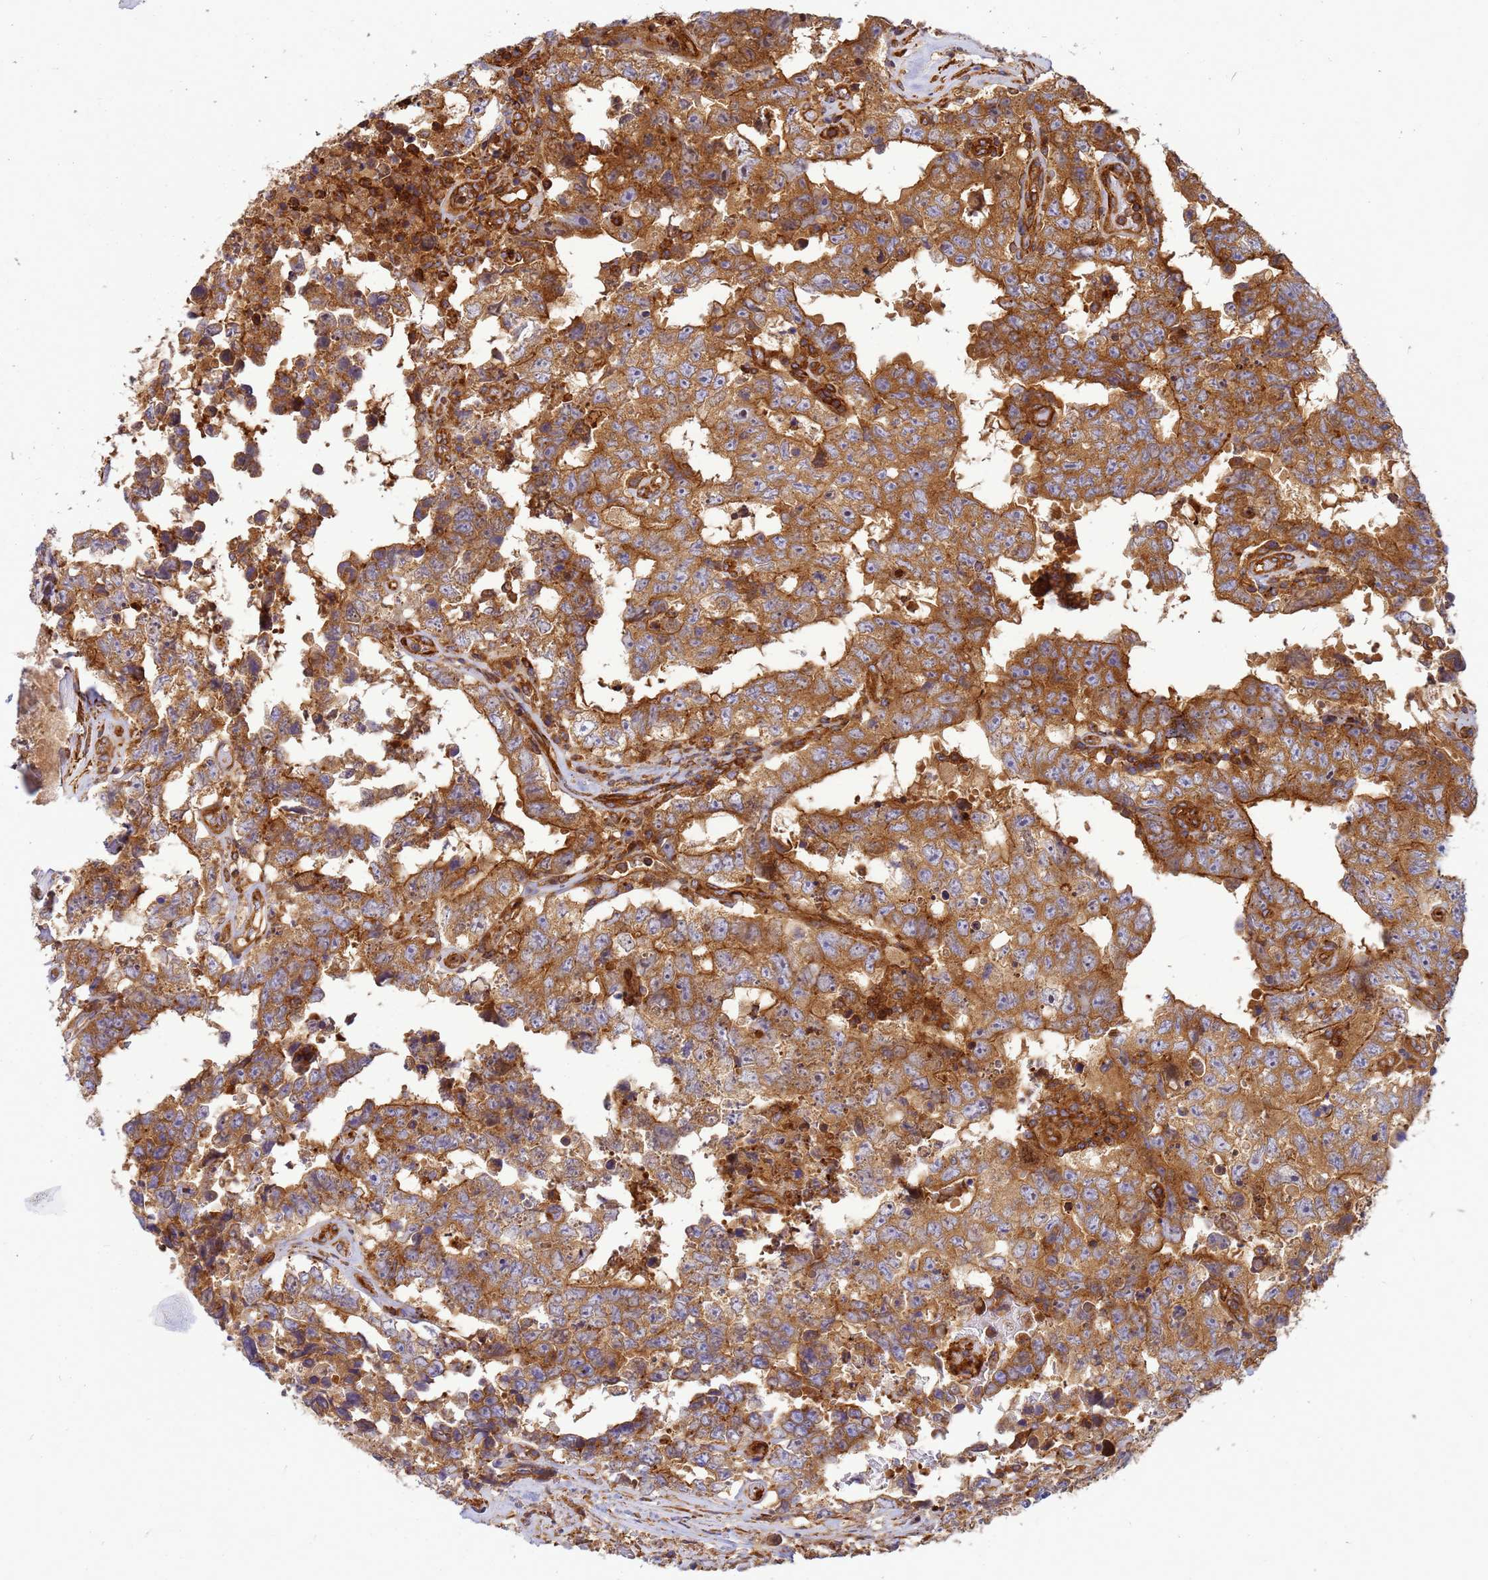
{"staining": {"intensity": "moderate", "quantity": ">75%", "location": "cytoplasmic/membranous"}, "tissue": "testis cancer", "cell_type": "Tumor cells", "image_type": "cancer", "snomed": [{"axis": "morphology", "description": "Normal tissue, NOS"}, {"axis": "morphology", "description": "Carcinoma, Embryonal, NOS"}, {"axis": "topography", "description": "Testis"}, {"axis": "topography", "description": "Epididymis"}], "caption": "High-magnification brightfield microscopy of embryonal carcinoma (testis) stained with DAB (3,3'-diaminobenzidine) (brown) and counterstained with hematoxylin (blue). tumor cells exhibit moderate cytoplasmic/membranous staining is identified in approximately>75% of cells. (DAB (3,3'-diaminobenzidine) = brown stain, brightfield microscopy at high magnification).", "gene": "C2CD5", "patient": {"sex": "male", "age": 25}}